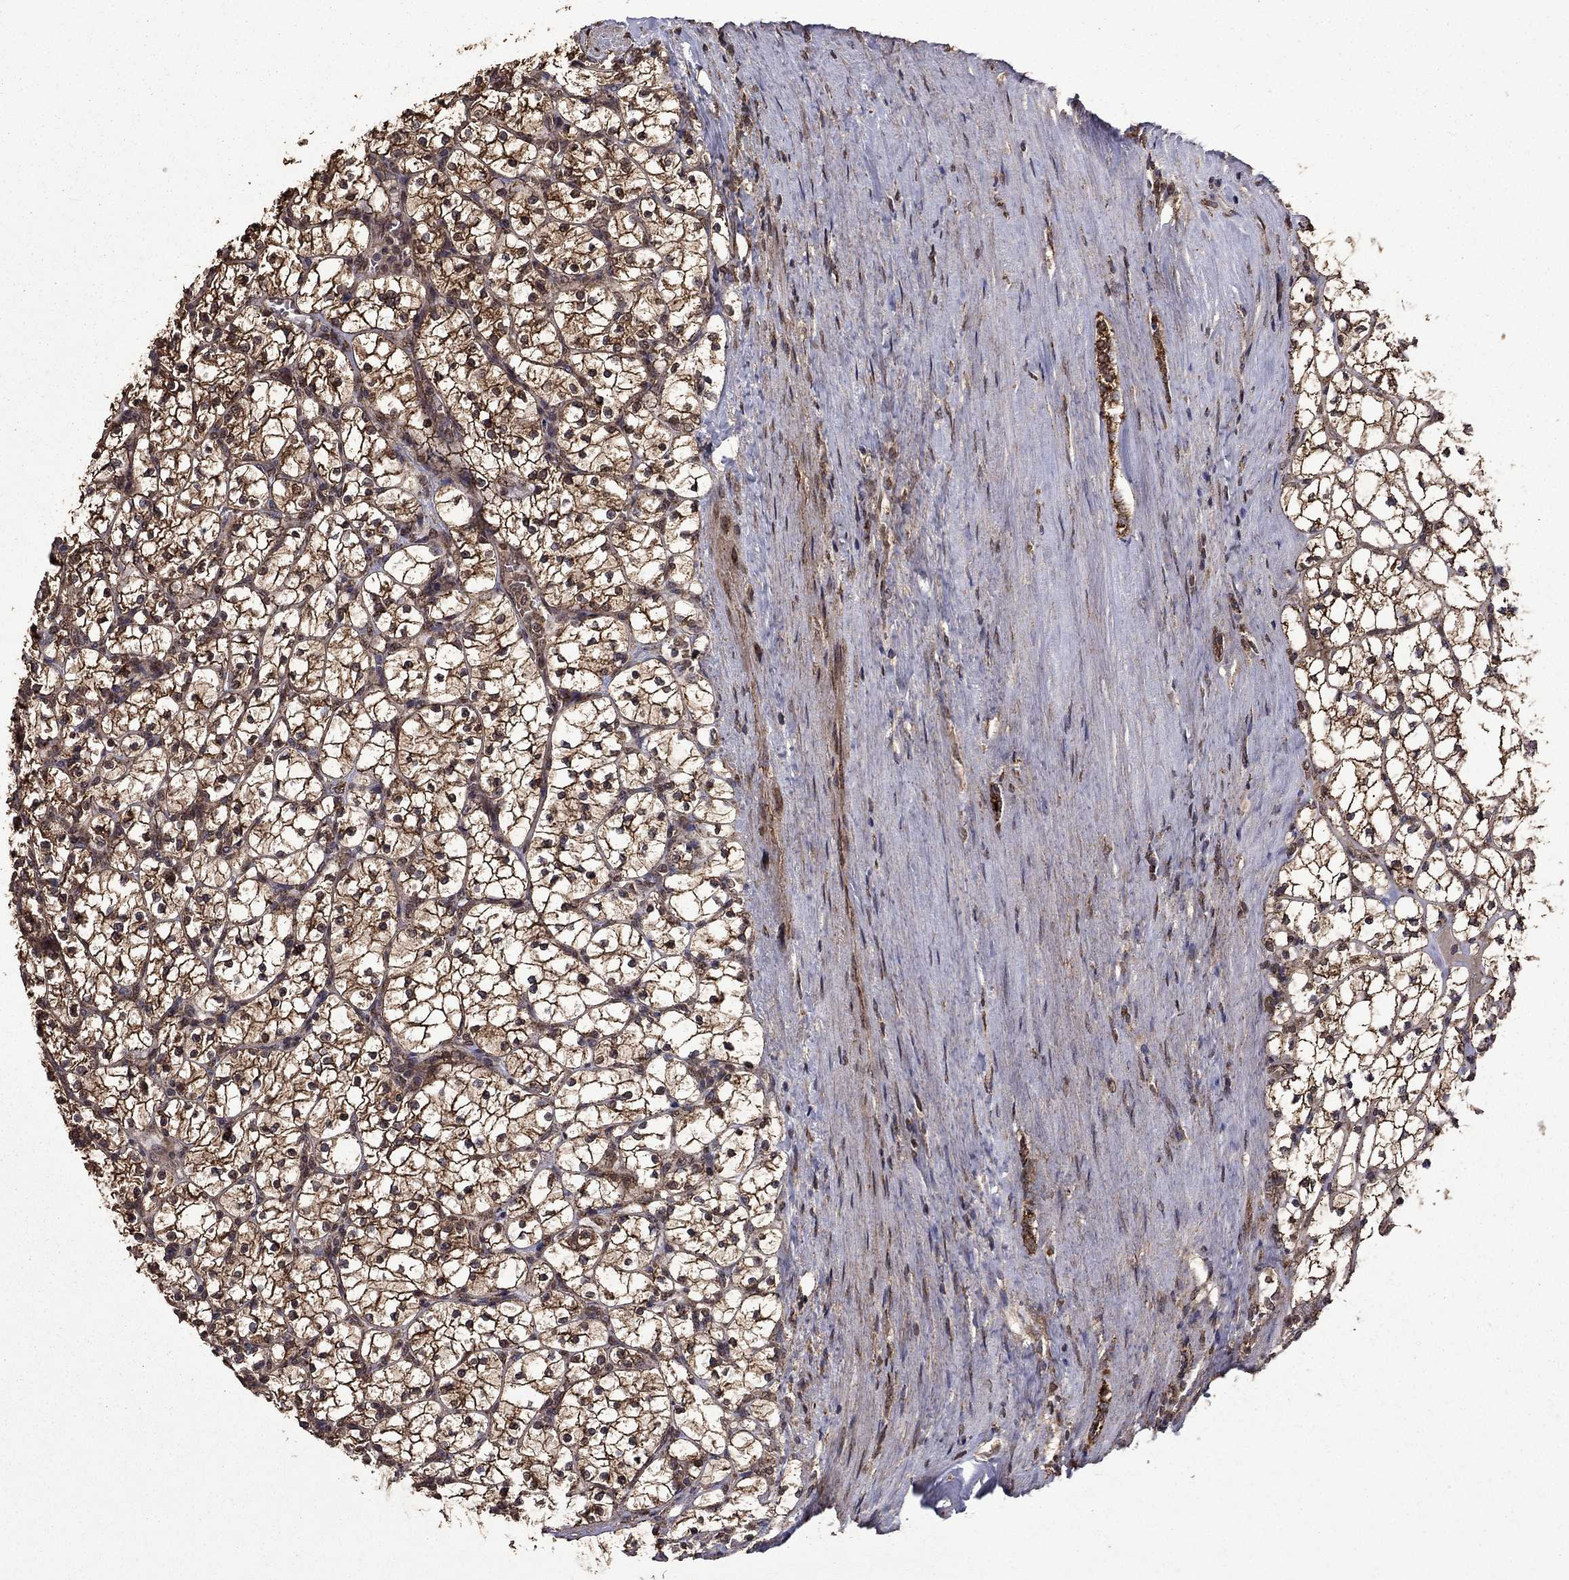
{"staining": {"intensity": "strong", "quantity": ">75%", "location": "cytoplasmic/membranous"}, "tissue": "renal cancer", "cell_type": "Tumor cells", "image_type": "cancer", "snomed": [{"axis": "morphology", "description": "Adenocarcinoma, NOS"}, {"axis": "topography", "description": "Kidney"}], "caption": "Renal cancer (adenocarcinoma) stained with DAB IHC displays high levels of strong cytoplasmic/membranous expression in about >75% of tumor cells. (IHC, brightfield microscopy, high magnification).", "gene": "ITM2B", "patient": {"sex": "female", "age": 89}}